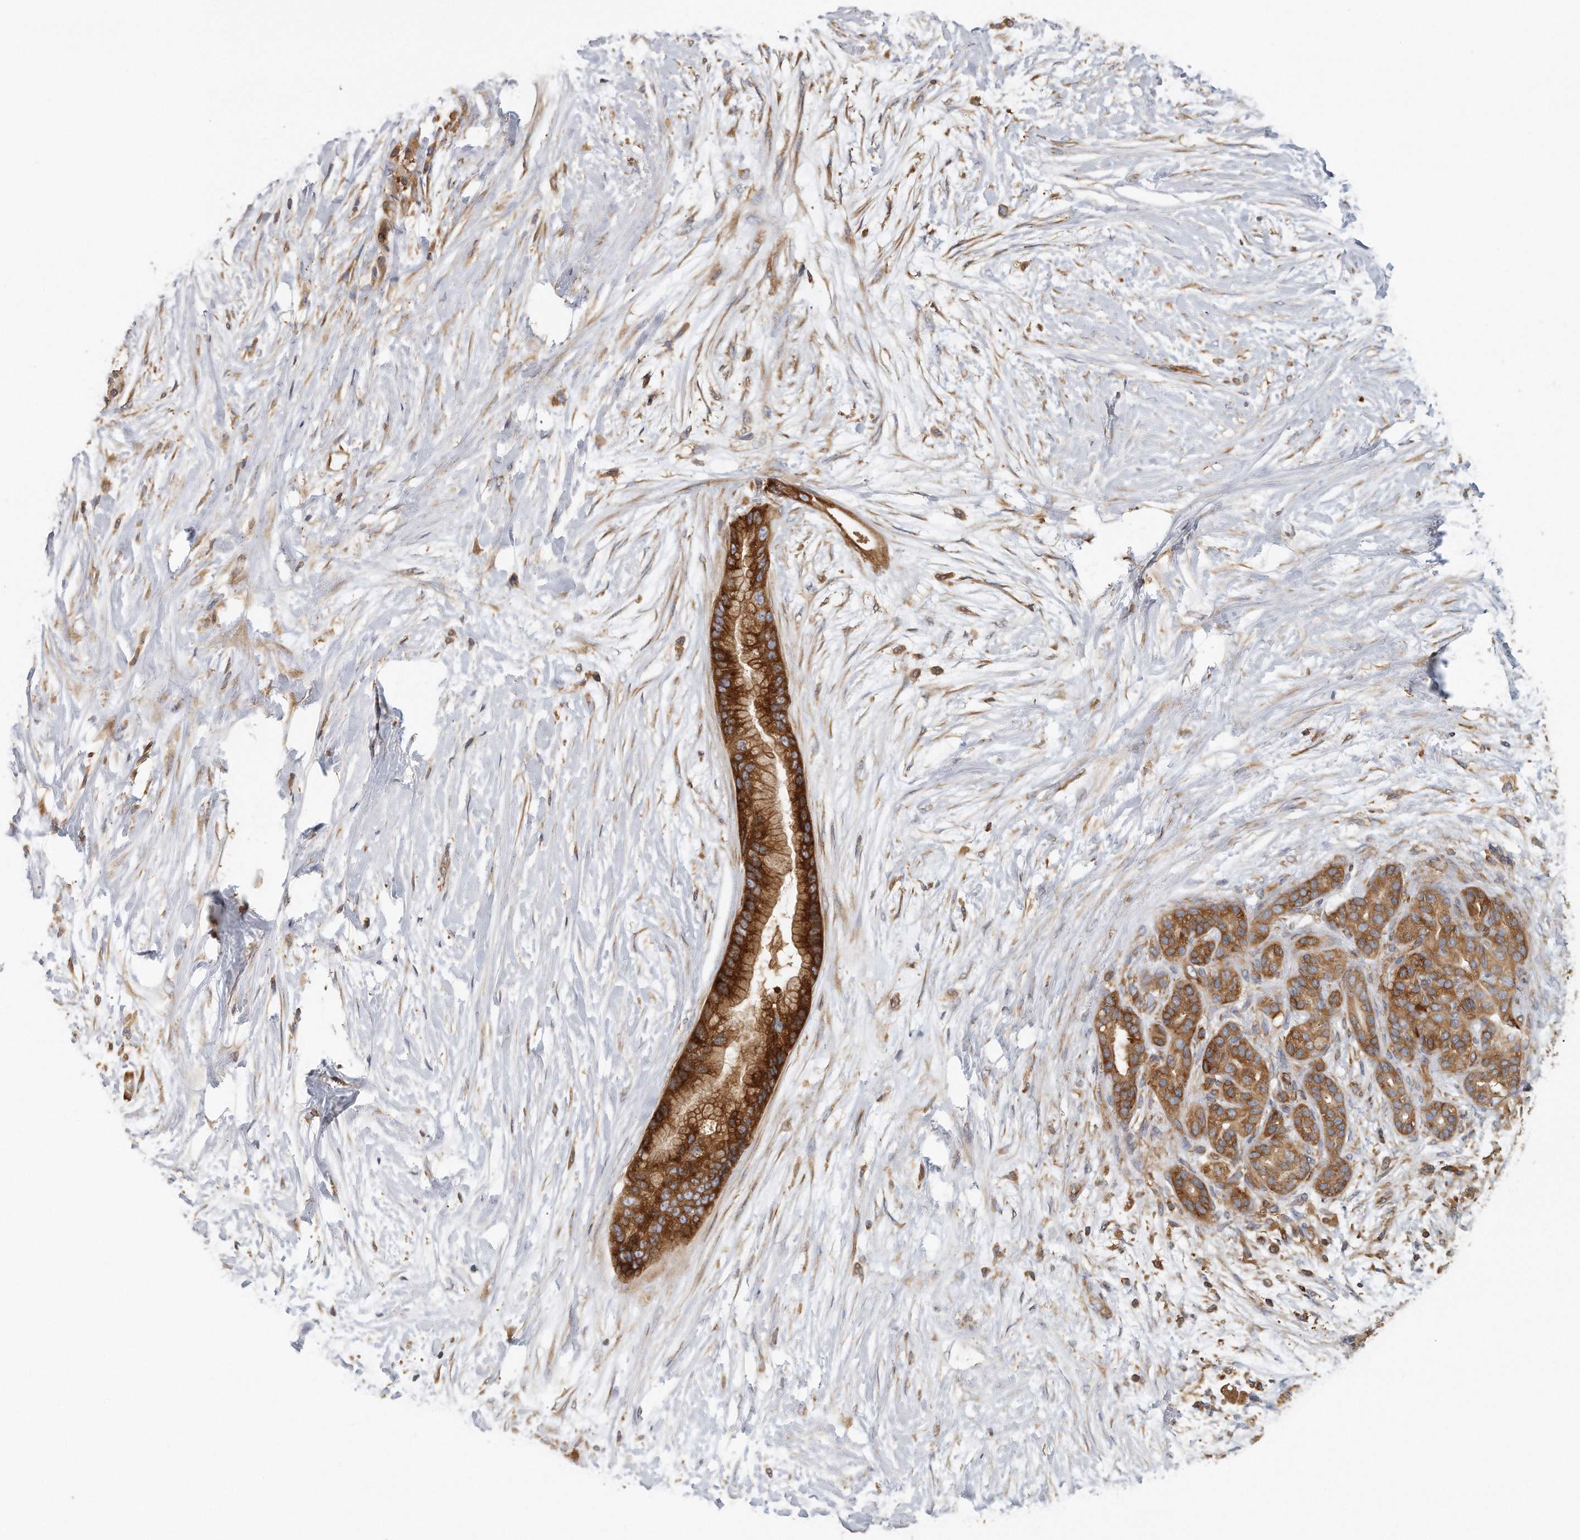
{"staining": {"intensity": "strong", "quantity": ">75%", "location": "cytoplasmic/membranous"}, "tissue": "pancreatic cancer", "cell_type": "Tumor cells", "image_type": "cancer", "snomed": [{"axis": "morphology", "description": "Adenocarcinoma, NOS"}, {"axis": "topography", "description": "Pancreas"}], "caption": "A photomicrograph of pancreatic adenocarcinoma stained for a protein exhibits strong cytoplasmic/membranous brown staining in tumor cells.", "gene": "EIF3I", "patient": {"sex": "male", "age": 53}}